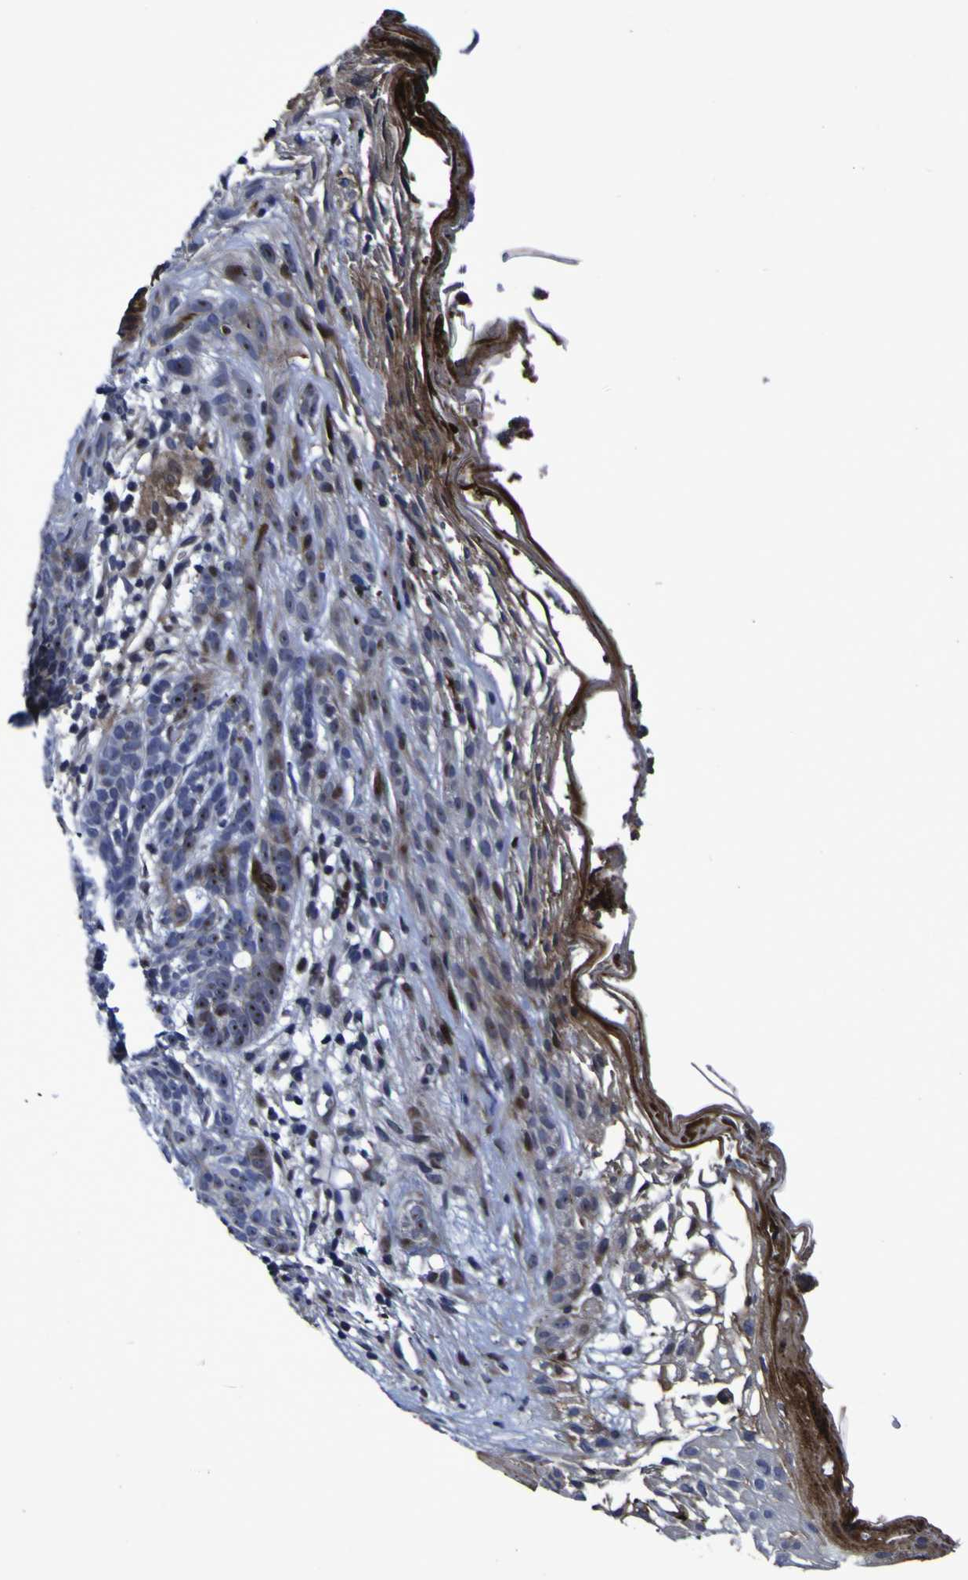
{"staining": {"intensity": "moderate", "quantity": "25%-75%", "location": "cytoplasmic/membranous,nuclear"}, "tissue": "skin cancer", "cell_type": "Tumor cells", "image_type": "cancer", "snomed": [{"axis": "morphology", "description": "Basal cell carcinoma"}, {"axis": "topography", "description": "Skin"}], "caption": "DAB immunohistochemical staining of human skin basal cell carcinoma shows moderate cytoplasmic/membranous and nuclear protein staining in approximately 25%-75% of tumor cells. (Stains: DAB (3,3'-diaminobenzidine) in brown, nuclei in blue, Microscopy: brightfield microscopy at high magnification).", "gene": "MGLL", "patient": {"sex": "female", "age": 70}}